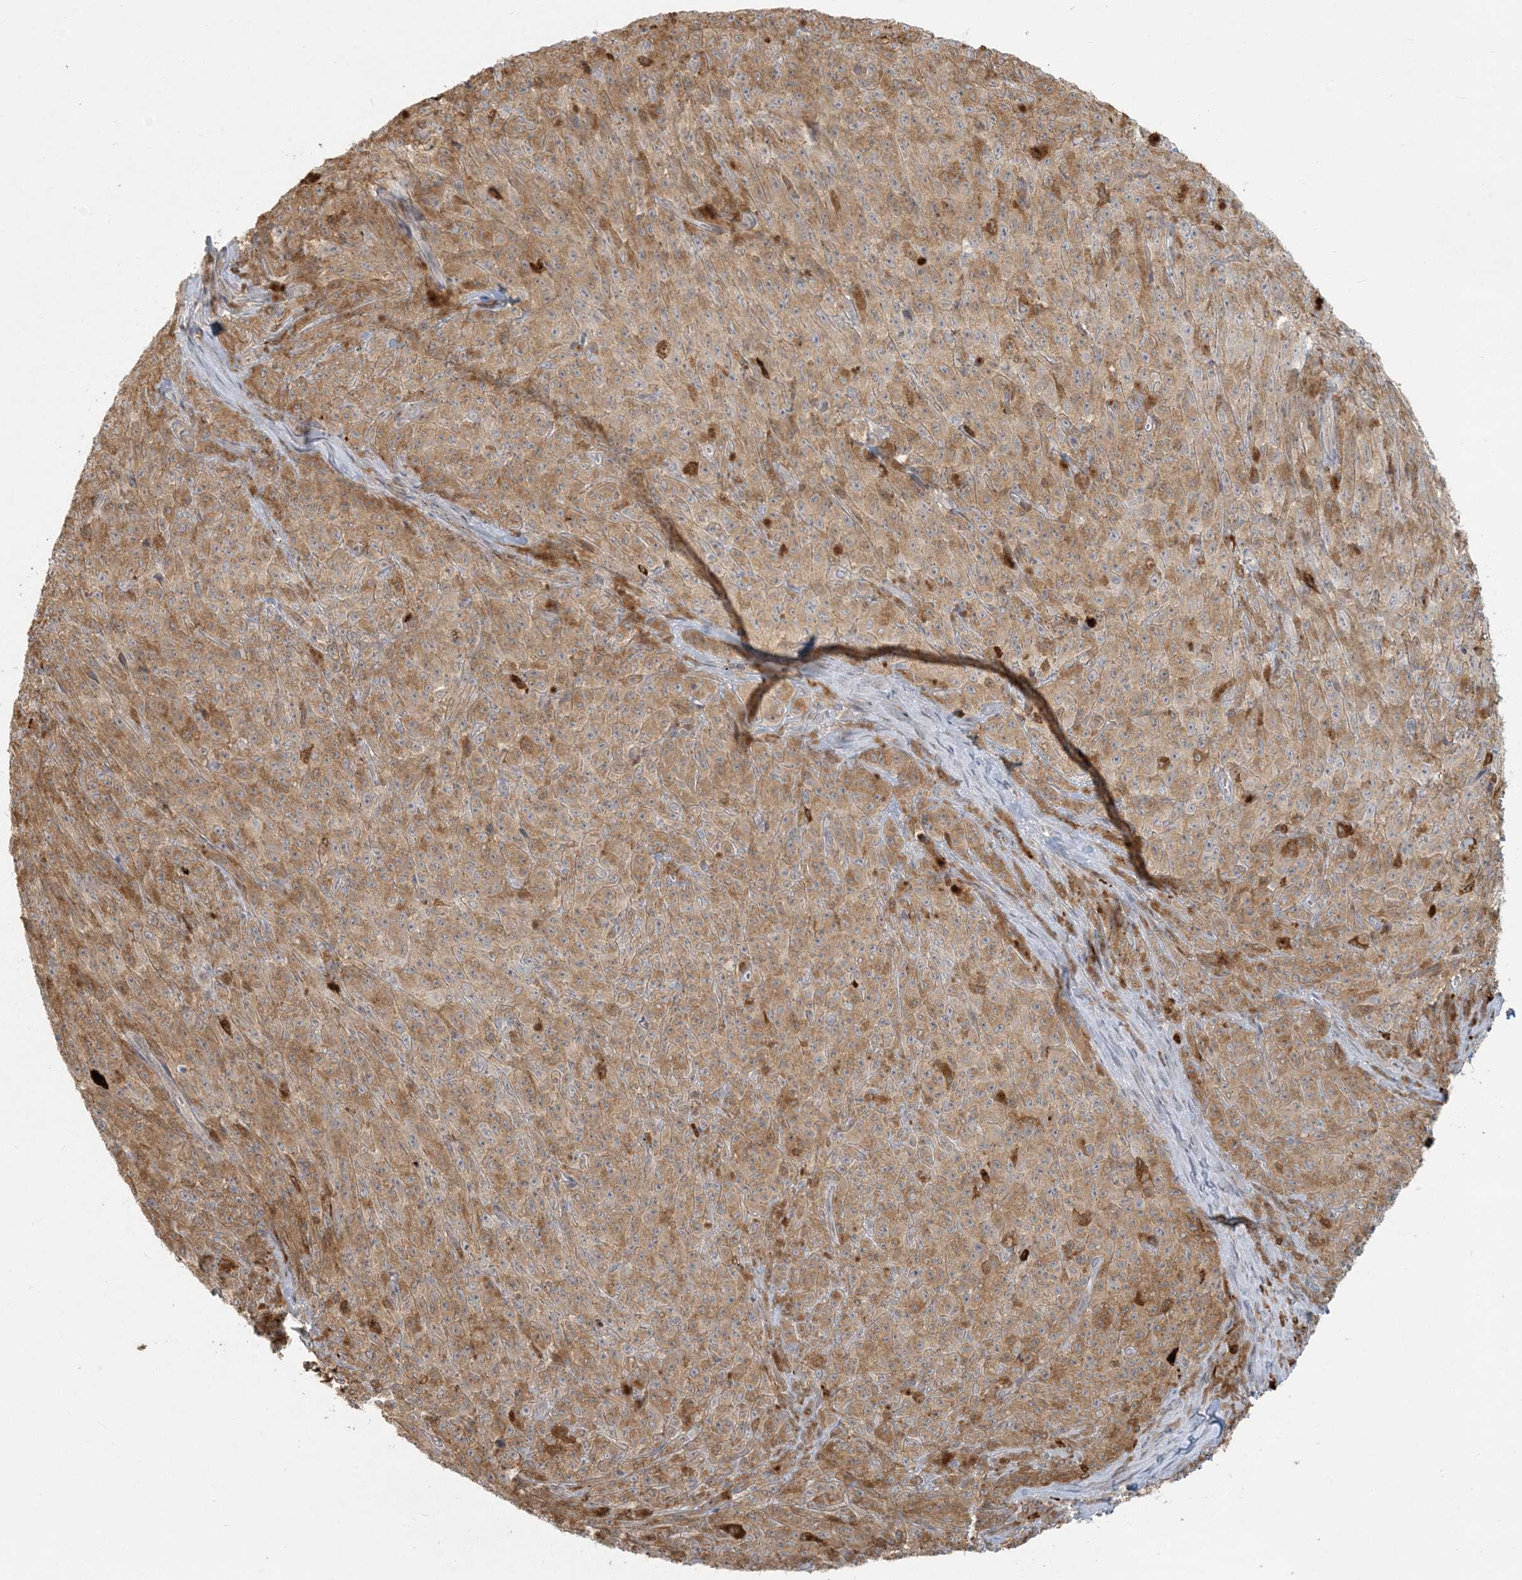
{"staining": {"intensity": "moderate", "quantity": ">75%", "location": "cytoplasmic/membranous"}, "tissue": "melanoma", "cell_type": "Tumor cells", "image_type": "cancer", "snomed": [{"axis": "morphology", "description": "Malignant melanoma, NOS"}, {"axis": "topography", "description": "Skin"}], "caption": "The histopathology image shows immunohistochemical staining of malignant melanoma. There is moderate cytoplasmic/membranous expression is appreciated in about >75% of tumor cells.", "gene": "BCORL1", "patient": {"sex": "female", "age": 82}}